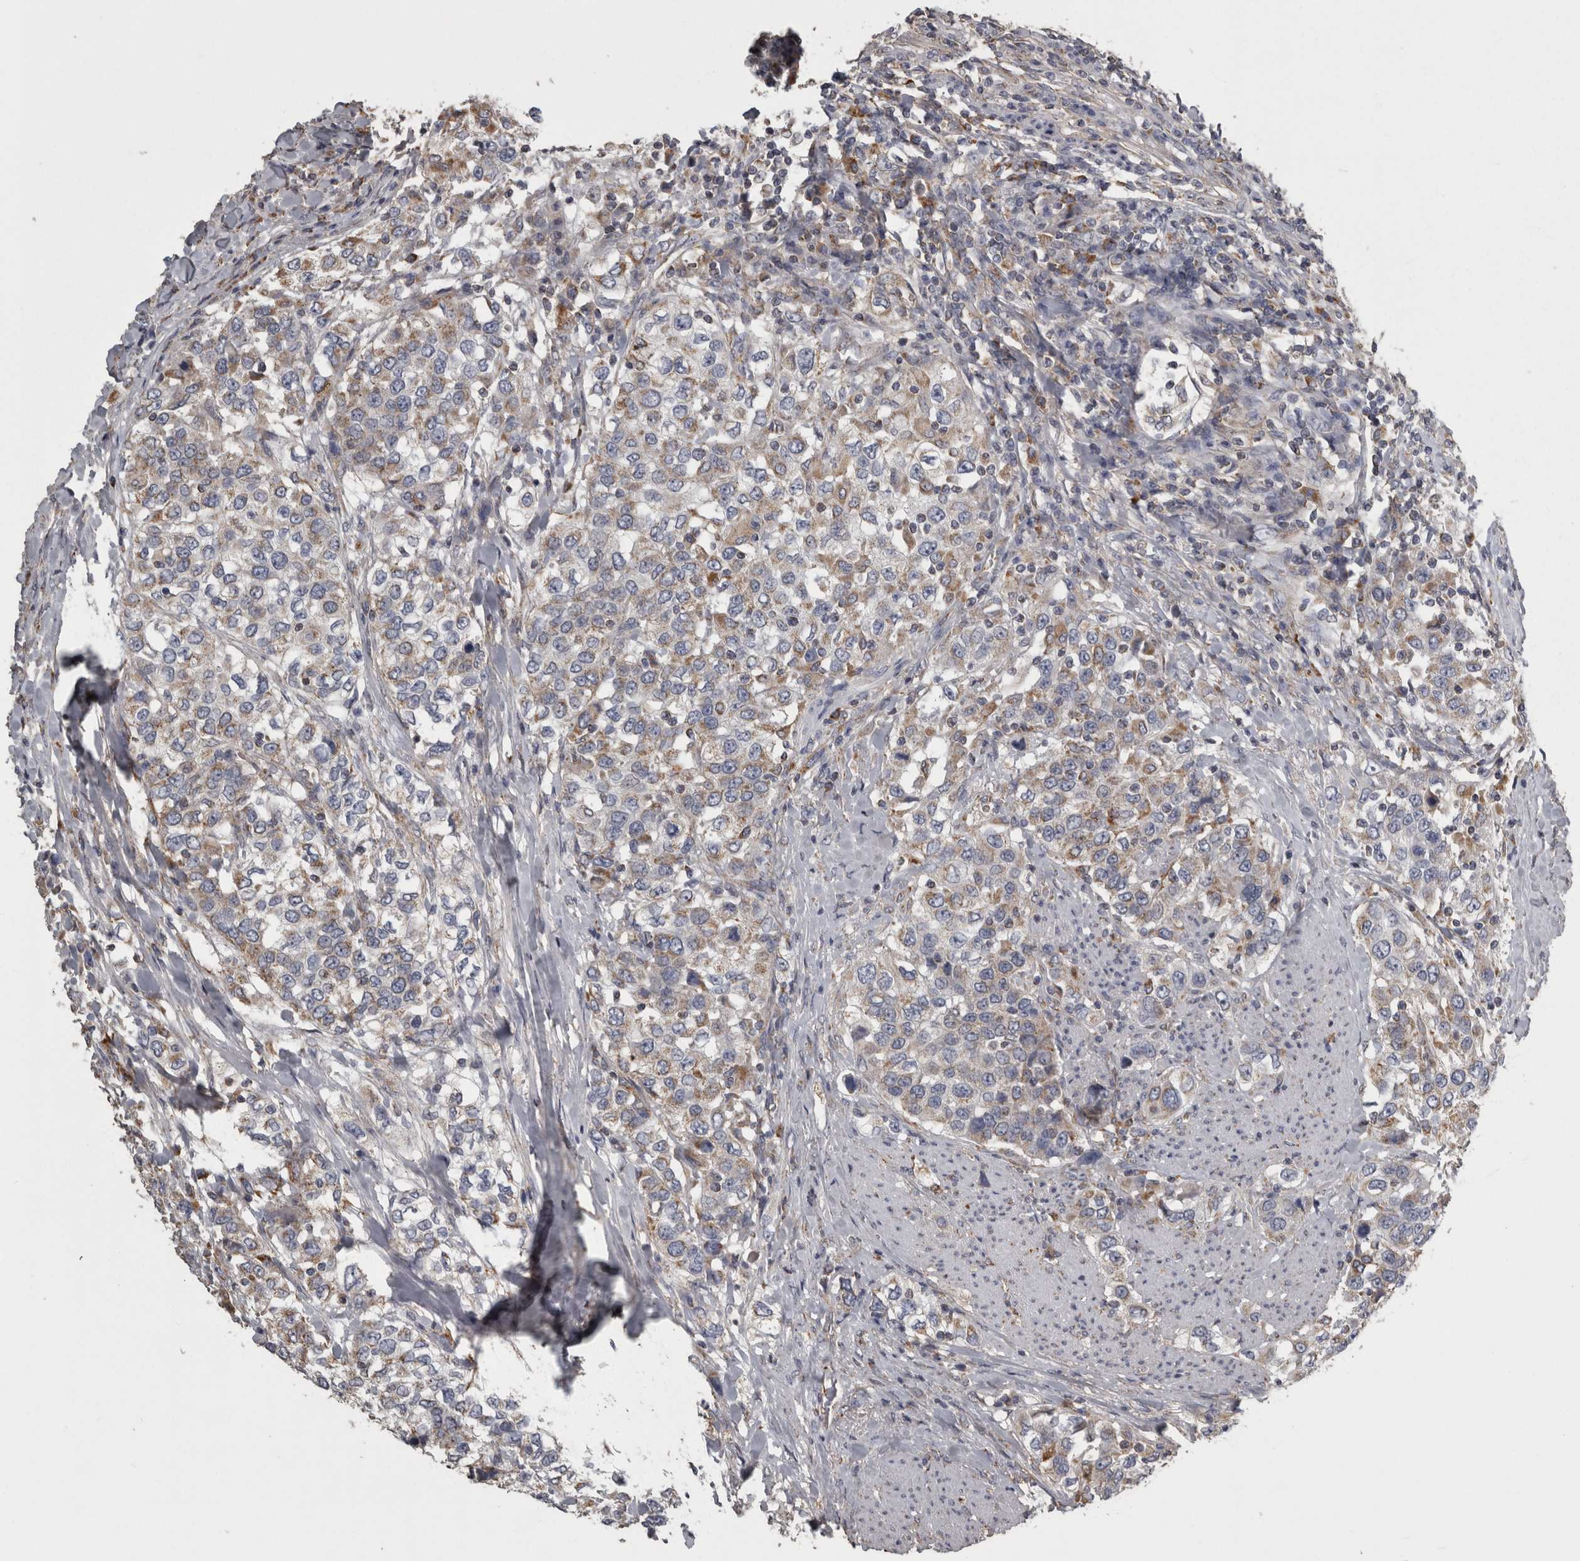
{"staining": {"intensity": "moderate", "quantity": "25%-75%", "location": "cytoplasmic/membranous"}, "tissue": "urothelial cancer", "cell_type": "Tumor cells", "image_type": "cancer", "snomed": [{"axis": "morphology", "description": "Urothelial carcinoma, High grade"}, {"axis": "topography", "description": "Urinary bladder"}], "caption": "Protein expression by IHC exhibits moderate cytoplasmic/membranous staining in approximately 25%-75% of tumor cells in urothelial cancer.", "gene": "FRK", "patient": {"sex": "female", "age": 80}}